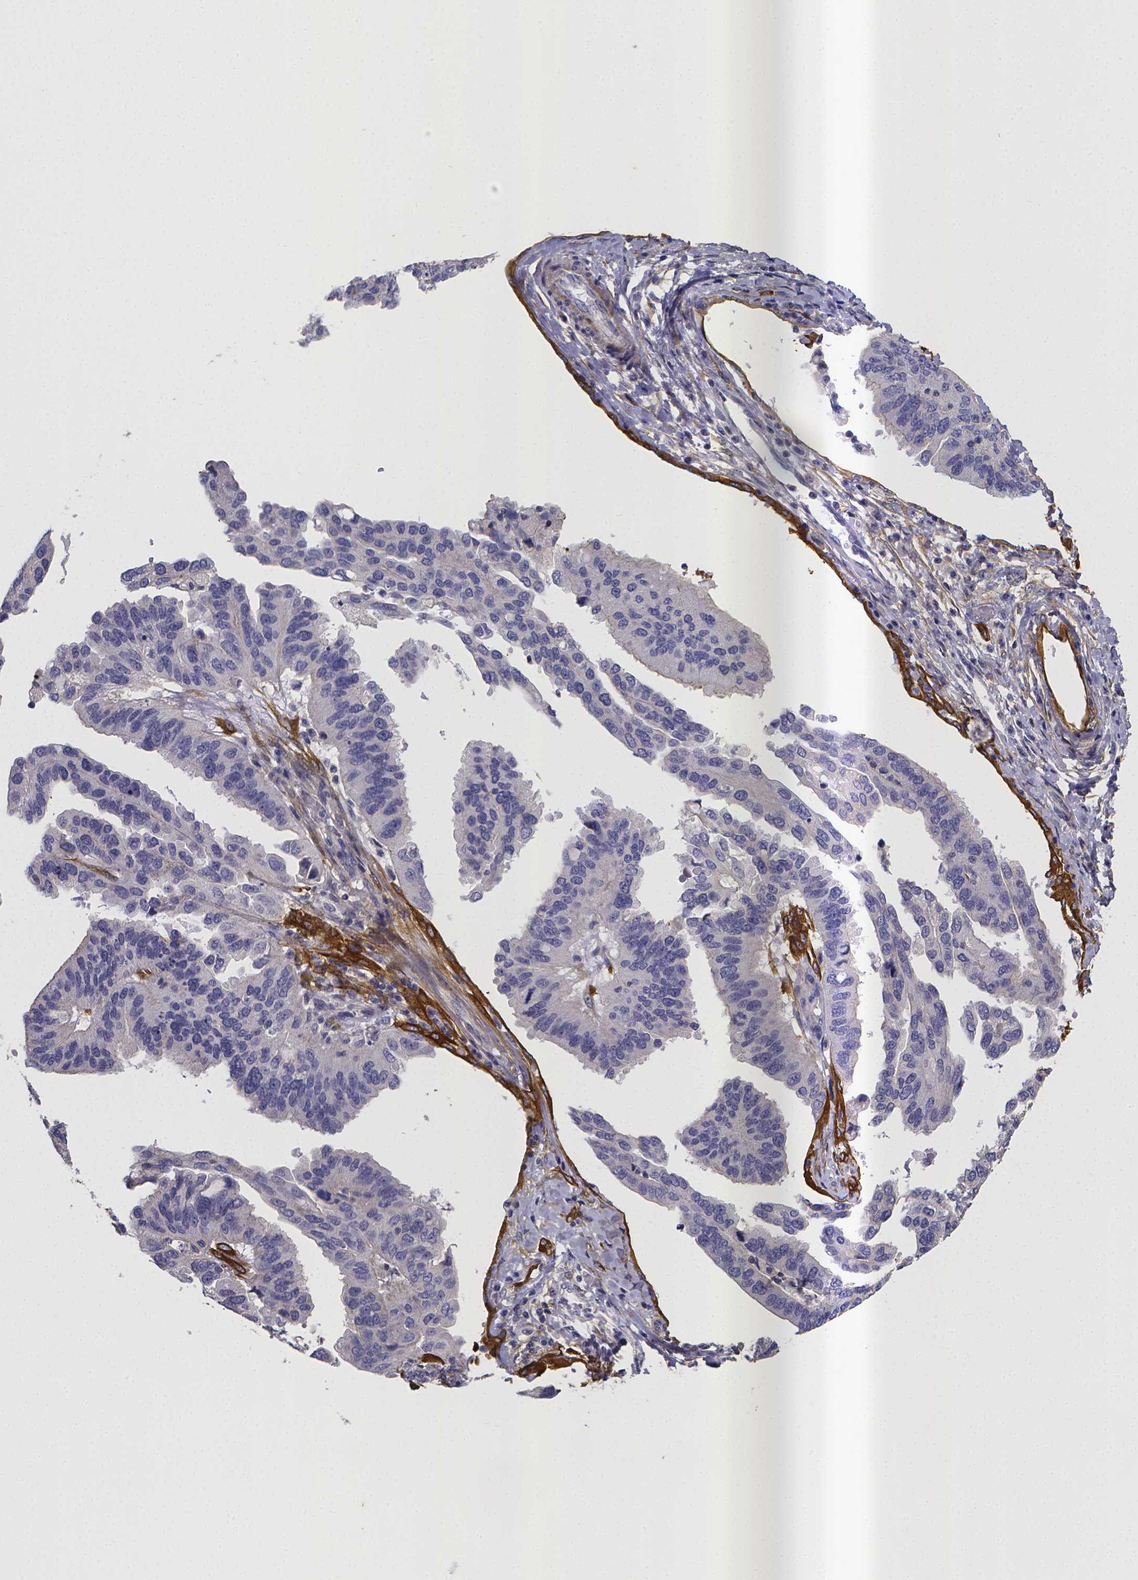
{"staining": {"intensity": "negative", "quantity": "none", "location": "none"}, "tissue": "ovarian cancer", "cell_type": "Tumor cells", "image_type": "cancer", "snomed": [{"axis": "morphology", "description": "Cystadenocarcinoma, serous, NOS"}, {"axis": "topography", "description": "Ovary"}], "caption": "High power microscopy micrograph of an immunohistochemistry (IHC) photomicrograph of ovarian cancer (serous cystadenocarcinoma), revealing no significant positivity in tumor cells.", "gene": "RERG", "patient": {"sex": "female", "age": 79}}